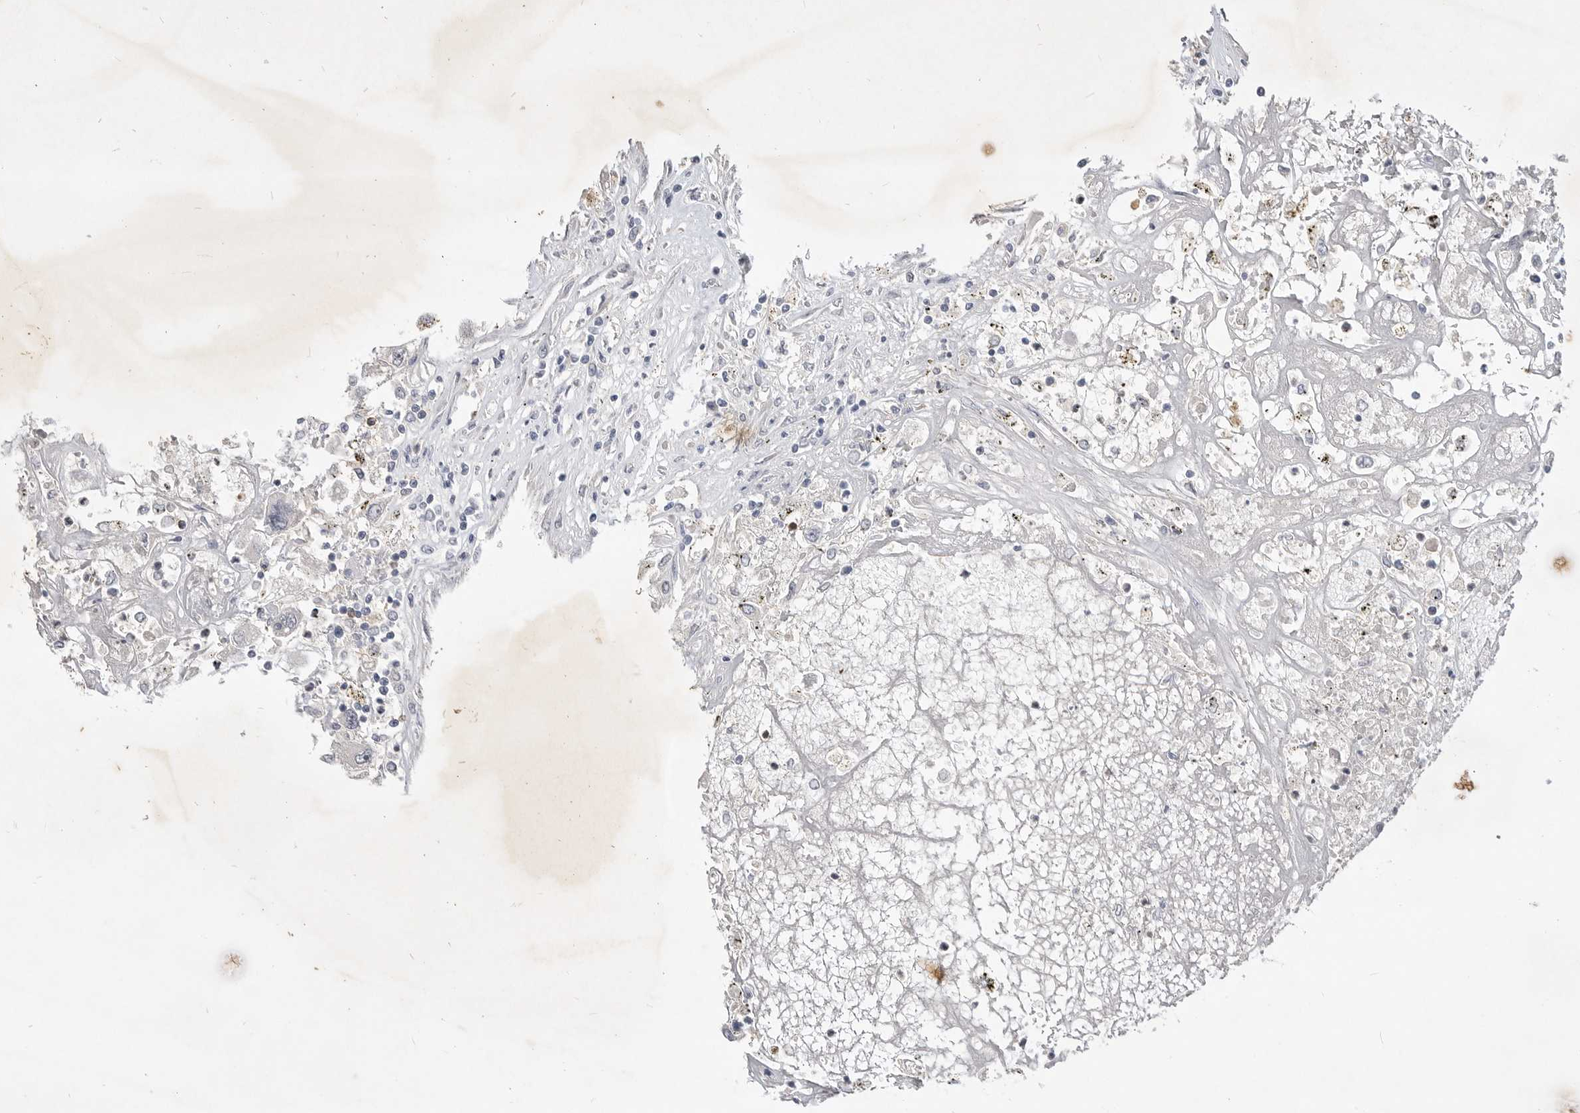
{"staining": {"intensity": "negative", "quantity": "none", "location": "none"}, "tissue": "renal cancer", "cell_type": "Tumor cells", "image_type": "cancer", "snomed": [{"axis": "morphology", "description": "Adenocarcinoma, NOS"}, {"axis": "topography", "description": "Kidney"}], "caption": "A photomicrograph of human renal adenocarcinoma is negative for staining in tumor cells.", "gene": "ITGAD", "patient": {"sex": "female", "age": 52}}